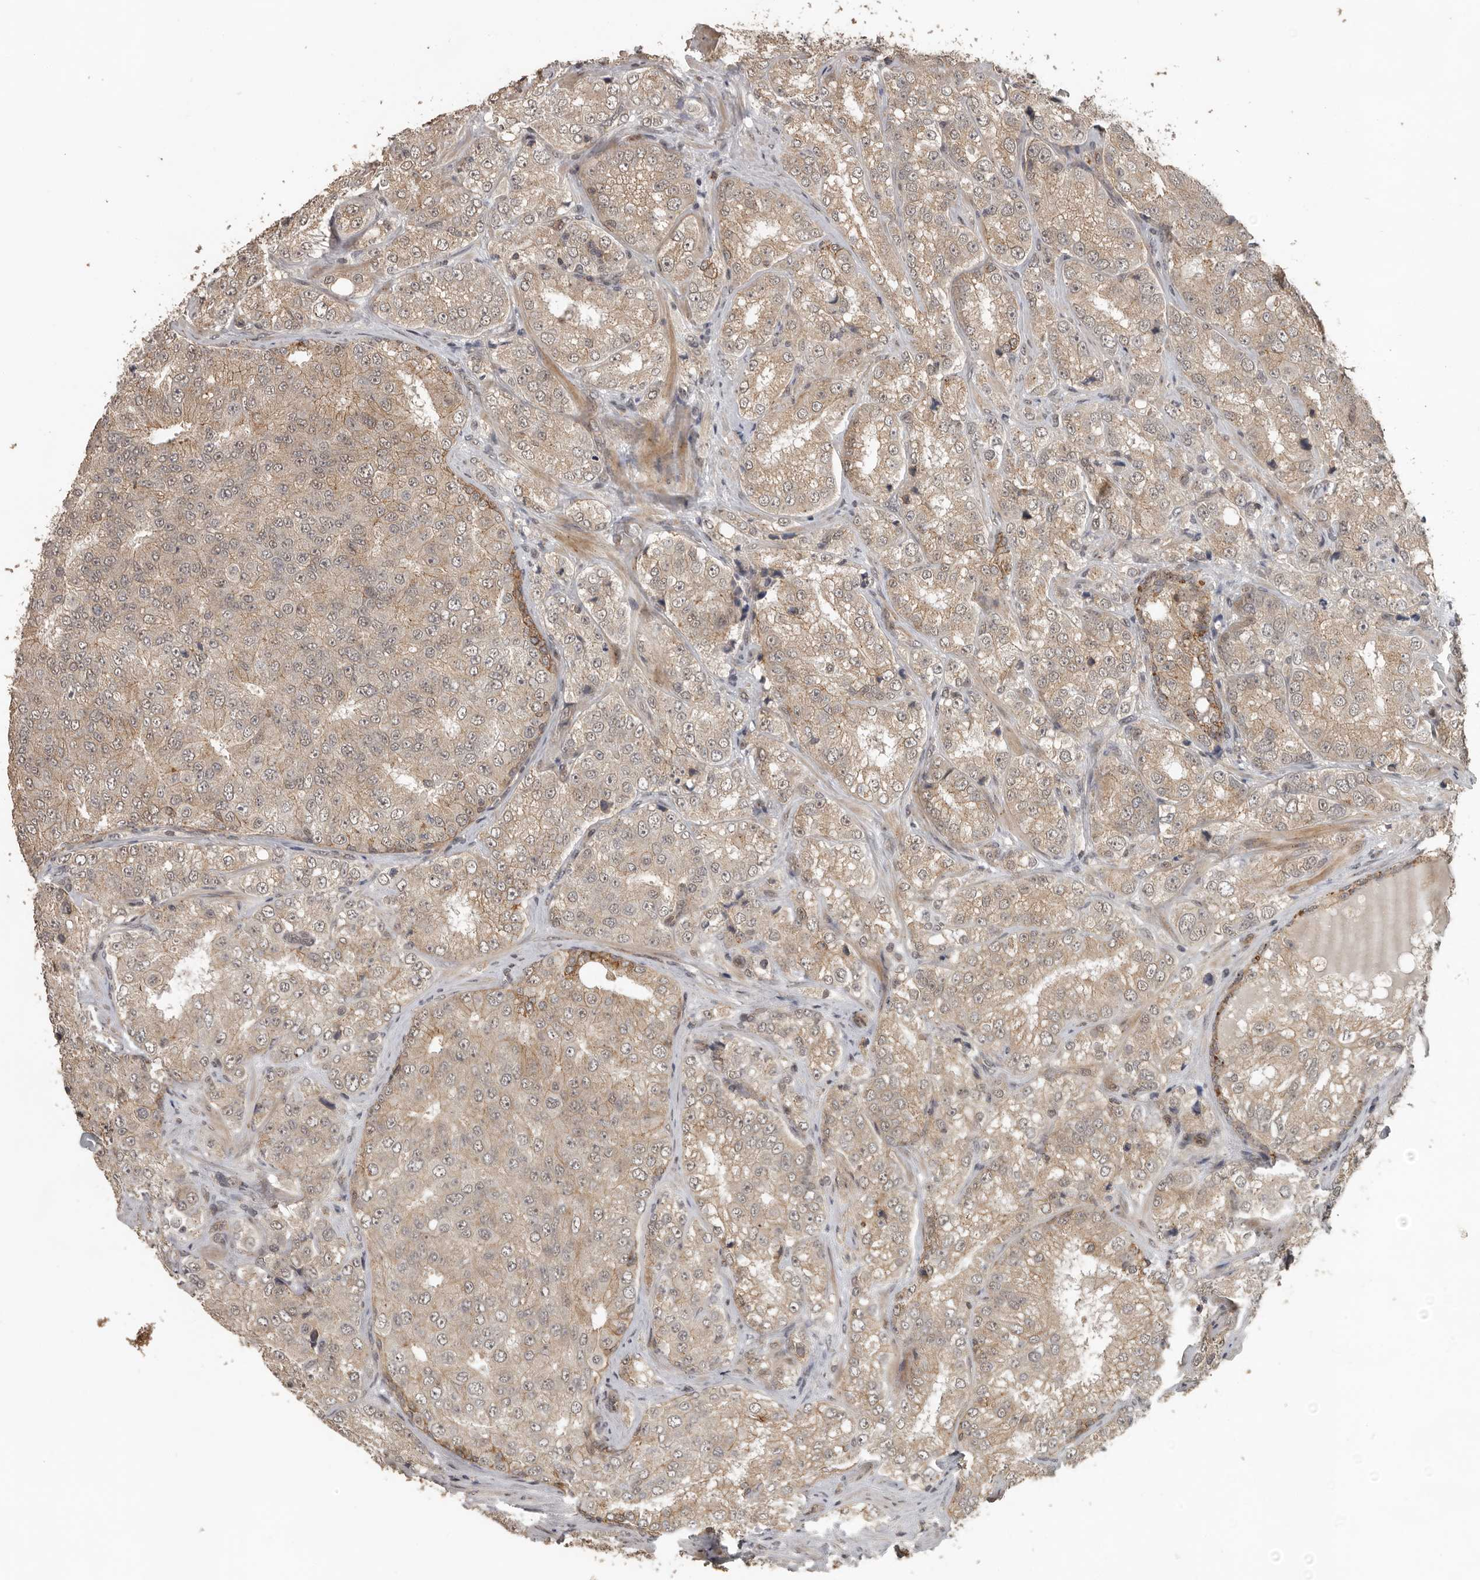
{"staining": {"intensity": "moderate", "quantity": "25%-75%", "location": "cytoplasmic/membranous"}, "tissue": "prostate cancer", "cell_type": "Tumor cells", "image_type": "cancer", "snomed": [{"axis": "morphology", "description": "Adenocarcinoma, High grade"}, {"axis": "topography", "description": "Prostate"}], "caption": "The photomicrograph exhibits staining of prostate cancer (high-grade adenocarcinoma), revealing moderate cytoplasmic/membranous protein expression (brown color) within tumor cells. The staining was performed using DAB to visualize the protein expression in brown, while the nuclei were stained in blue with hematoxylin (Magnification: 20x).", "gene": "CEP350", "patient": {"sex": "male", "age": 58}}